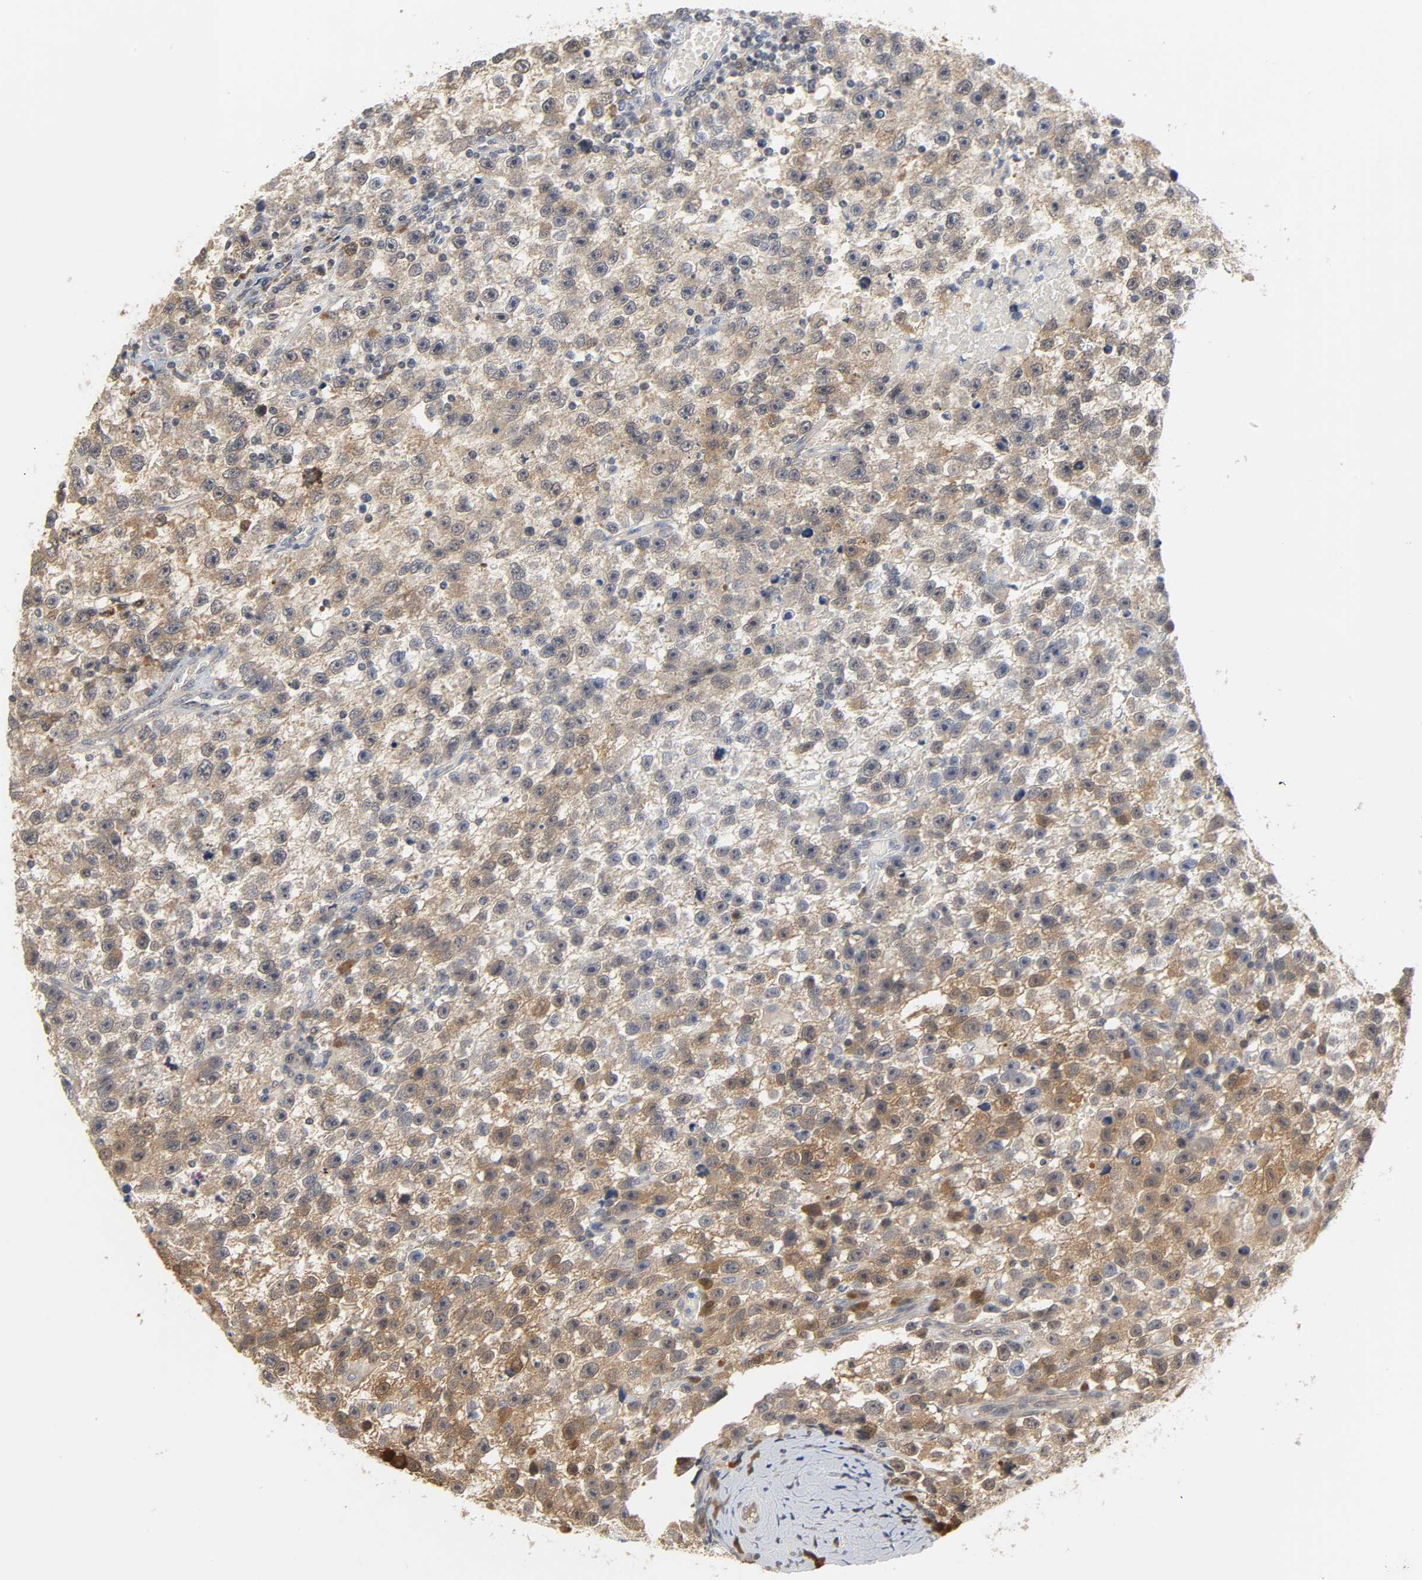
{"staining": {"intensity": "moderate", "quantity": "25%-75%", "location": "cytoplasmic/membranous"}, "tissue": "testis cancer", "cell_type": "Tumor cells", "image_type": "cancer", "snomed": [{"axis": "morphology", "description": "Seminoma, NOS"}, {"axis": "topography", "description": "Testis"}], "caption": "This photomicrograph displays immunohistochemistry (IHC) staining of human testis cancer (seminoma), with medium moderate cytoplasmic/membranous expression in about 25%-75% of tumor cells.", "gene": "MIF", "patient": {"sex": "male", "age": 33}}